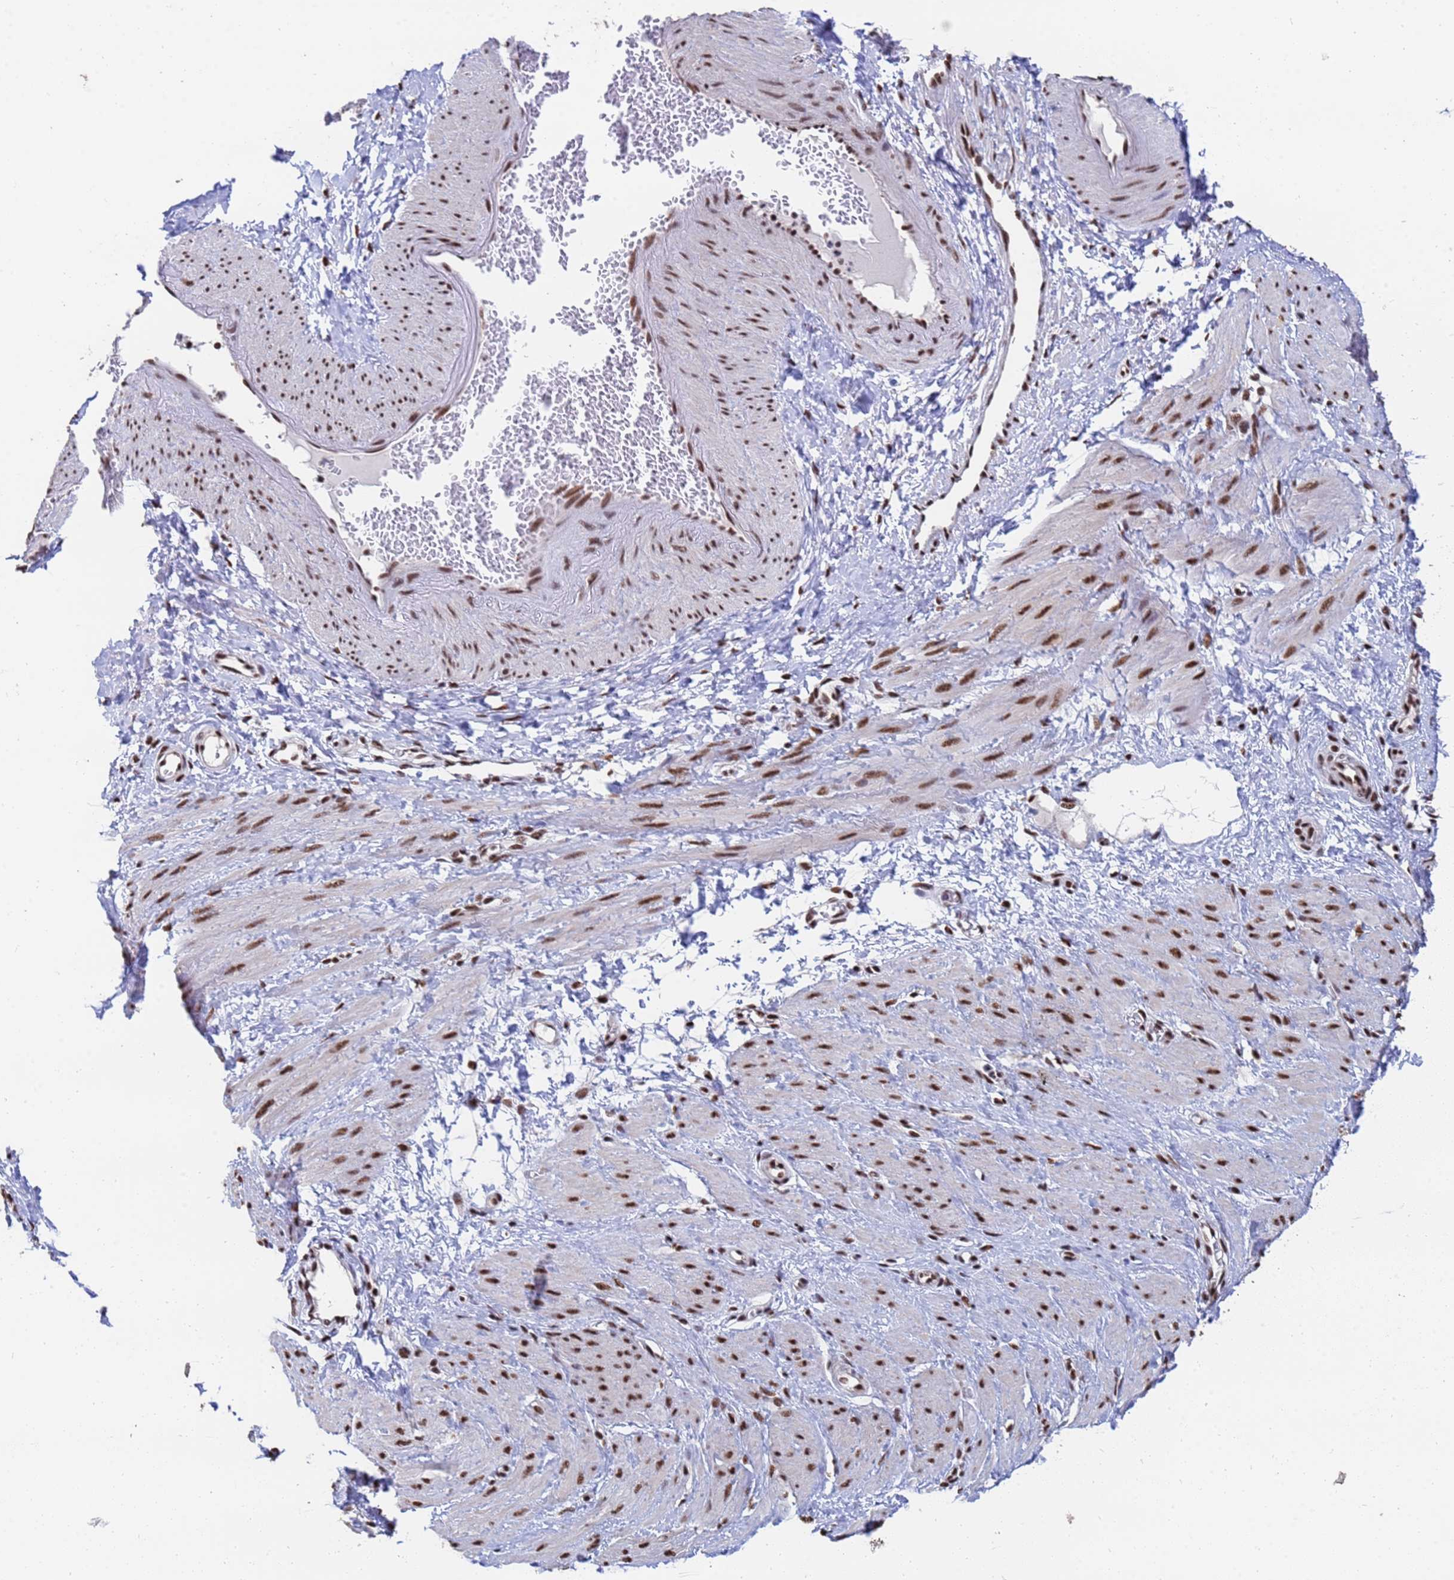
{"staining": {"intensity": "moderate", "quantity": "25%-75%", "location": "nuclear"}, "tissue": "smooth muscle", "cell_type": "Smooth muscle cells", "image_type": "normal", "snomed": [{"axis": "morphology", "description": "Normal tissue, NOS"}, {"axis": "topography", "description": "Smooth muscle"}, {"axis": "topography", "description": "Uterus"}], "caption": "Immunohistochemistry histopathology image of unremarkable smooth muscle stained for a protein (brown), which exhibits medium levels of moderate nuclear expression in approximately 25%-75% of smooth muscle cells.", "gene": "SF3B2", "patient": {"sex": "female", "age": 39}}